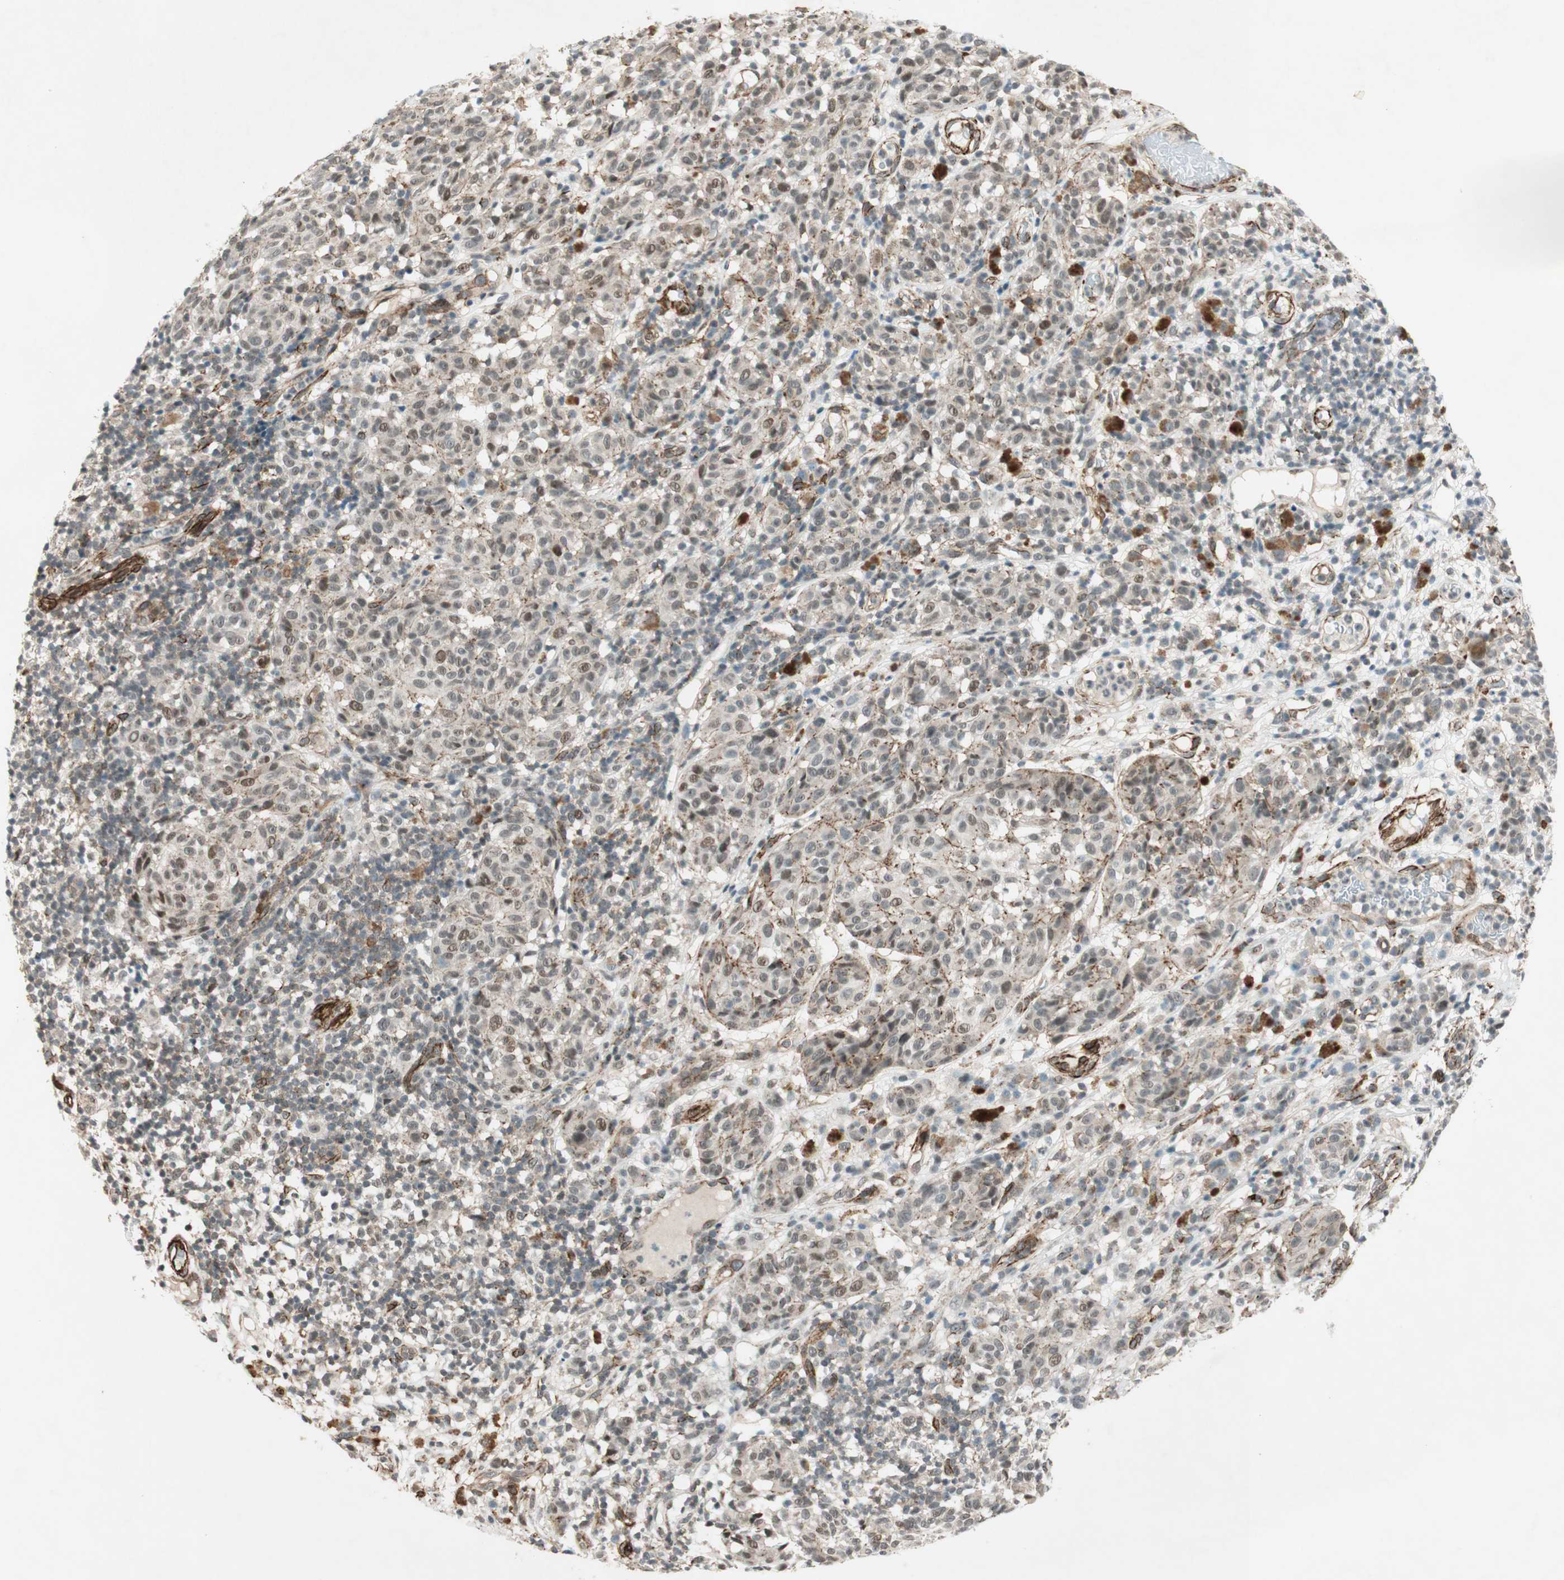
{"staining": {"intensity": "moderate", "quantity": "<25%", "location": "cytoplasmic/membranous"}, "tissue": "melanoma", "cell_type": "Tumor cells", "image_type": "cancer", "snomed": [{"axis": "morphology", "description": "Malignant melanoma, NOS"}, {"axis": "topography", "description": "Skin"}], "caption": "Melanoma was stained to show a protein in brown. There is low levels of moderate cytoplasmic/membranous expression in approximately <25% of tumor cells. Using DAB (3,3'-diaminobenzidine) (brown) and hematoxylin (blue) stains, captured at high magnification using brightfield microscopy.", "gene": "CDK19", "patient": {"sex": "female", "age": 46}}